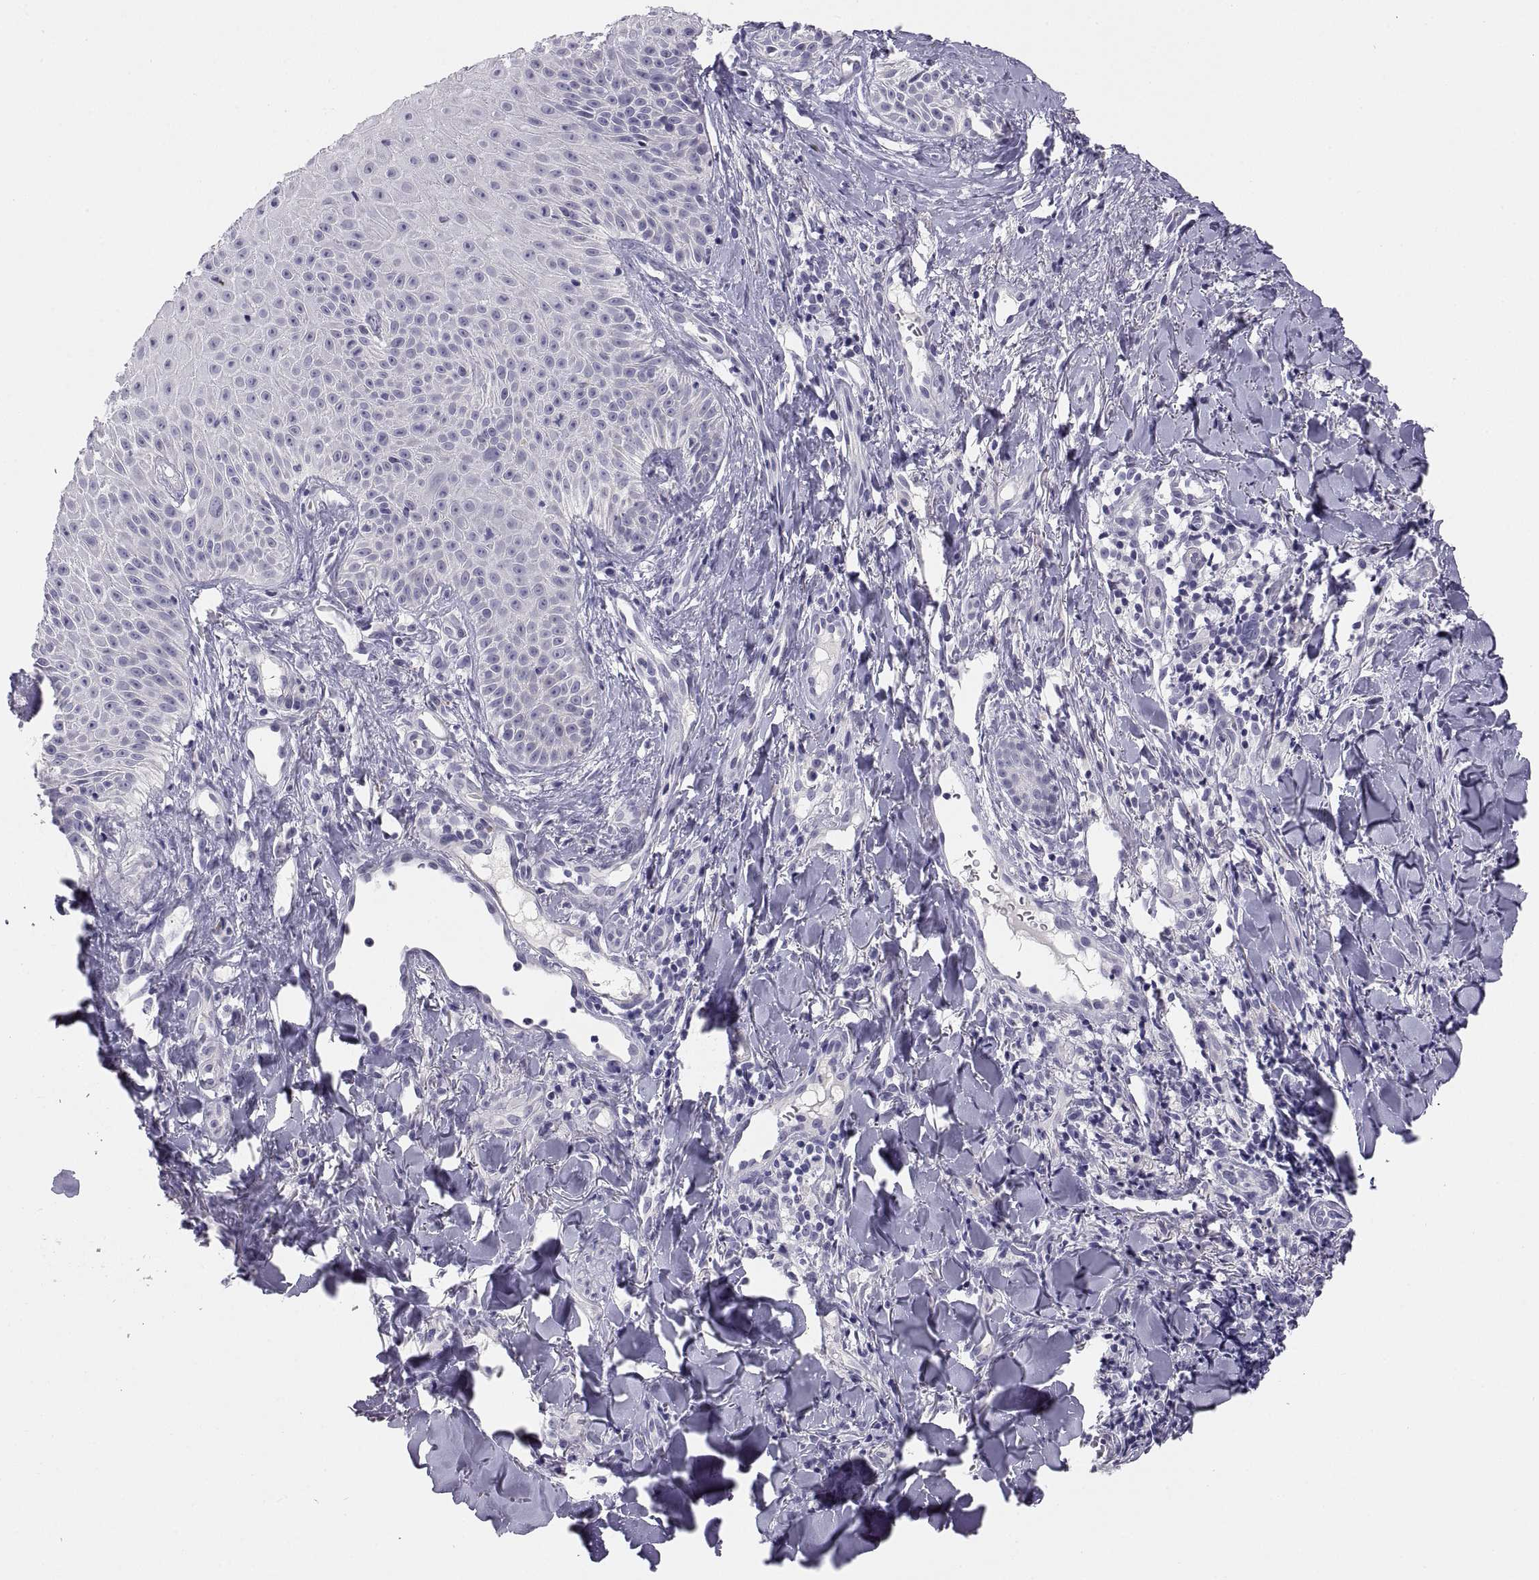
{"staining": {"intensity": "negative", "quantity": "none", "location": "none"}, "tissue": "melanoma", "cell_type": "Tumor cells", "image_type": "cancer", "snomed": [{"axis": "morphology", "description": "Malignant melanoma, NOS"}, {"axis": "topography", "description": "Skin"}], "caption": "Immunohistochemistry image of neoplastic tissue: melanoma stained with DAB (3,3'-diaminobenzidine) shows no significant protein expression in tumor cells.", "gene": "STRC", "patient": {"sex": "male", "age": 67}}